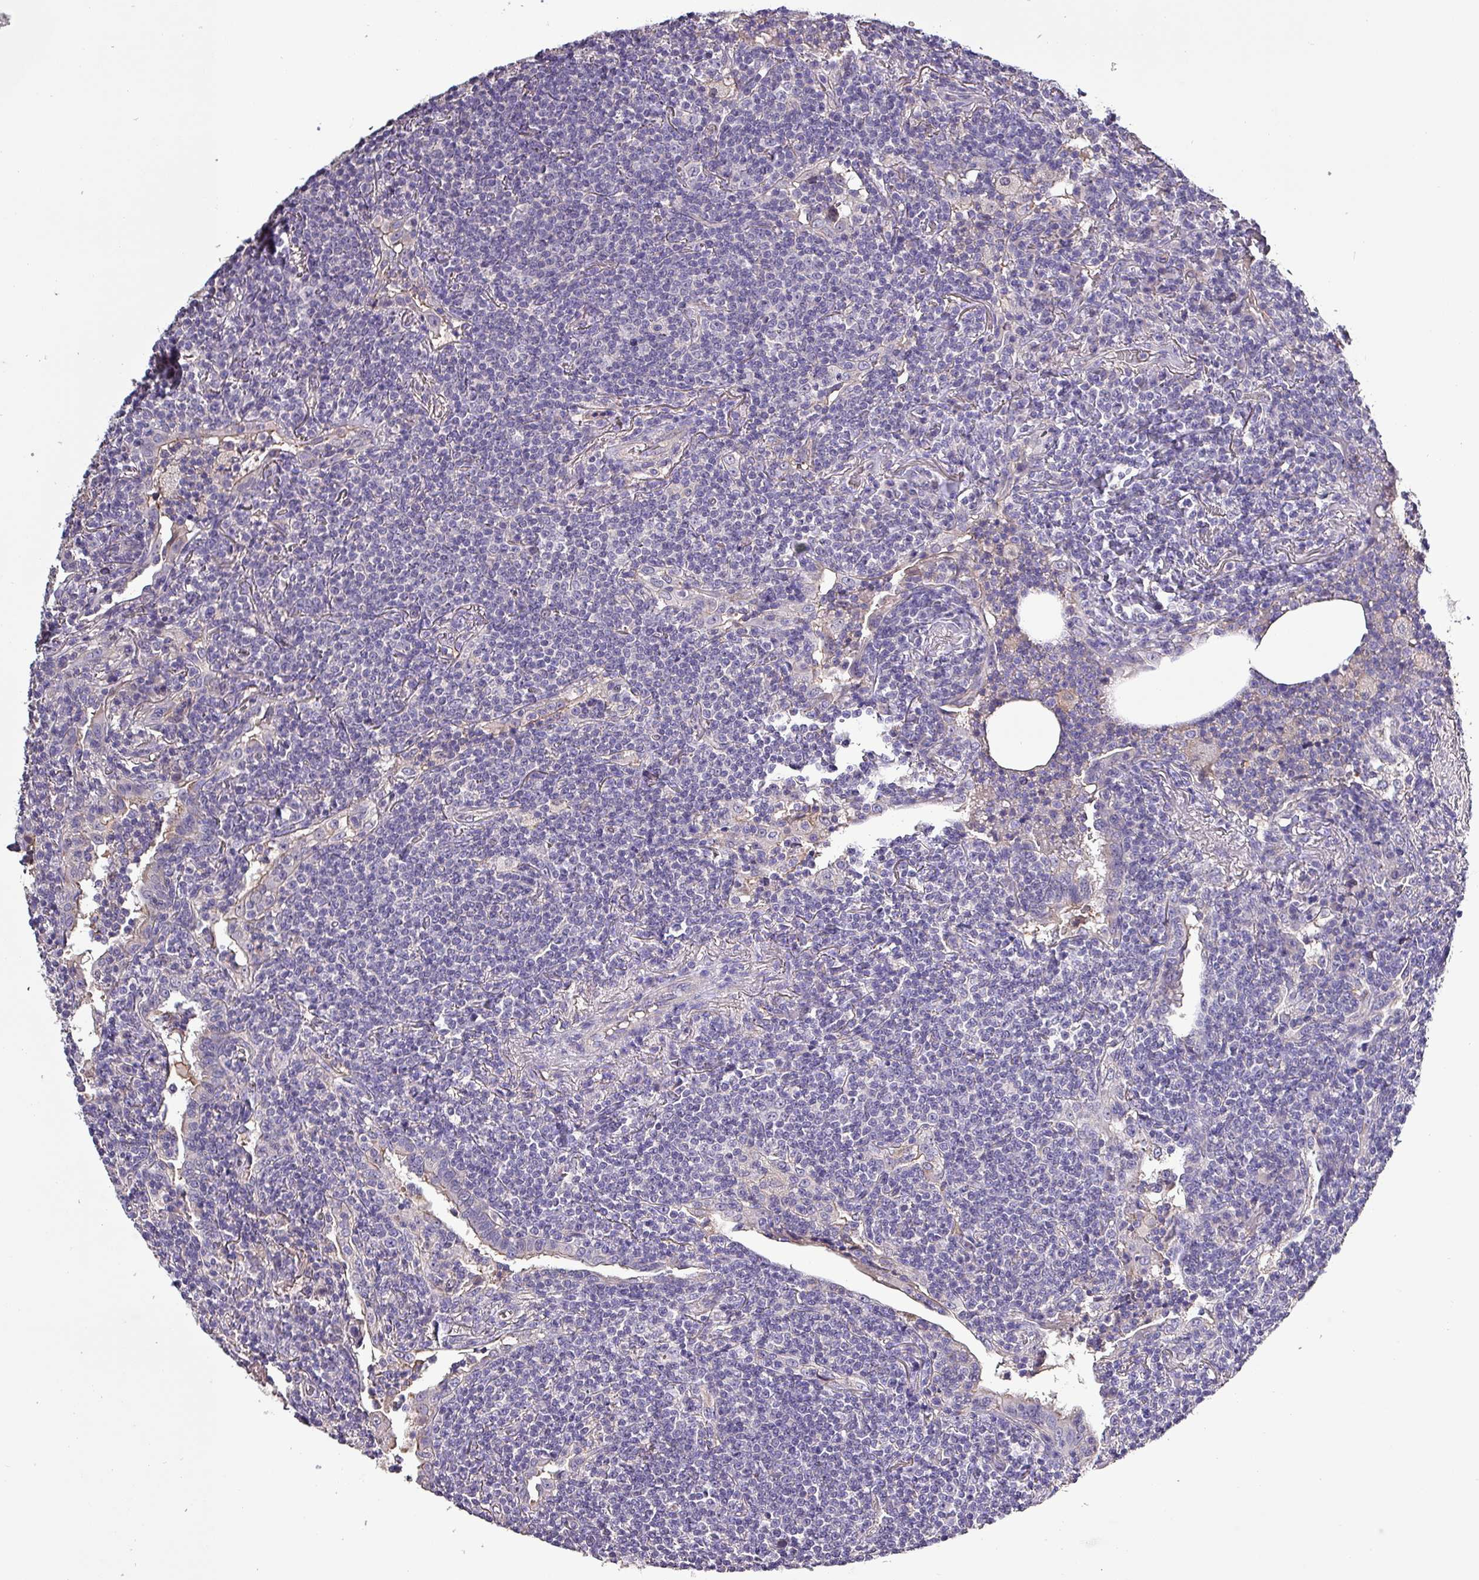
{"staining": {"intensity": "negative", "quantity": "none", "location": "none"}, "tissue": "lymphoma", "cell_type": "Tumor cells", "image_type": "cancer", "snomed": [{"axis": "morphology", "description": "Malignant lymphoma, non-Hodgkin's type, Low grade"}, {"axis": "topography", "description": "Lung"}], "caption": "Human low-grade malignant lymphoma, non-Hodgkin's type stained for a protein using IHC reveals no staining in tumor cells.", "gene": "HTRA4", "patient": {"sex": "female", "age": 71}}